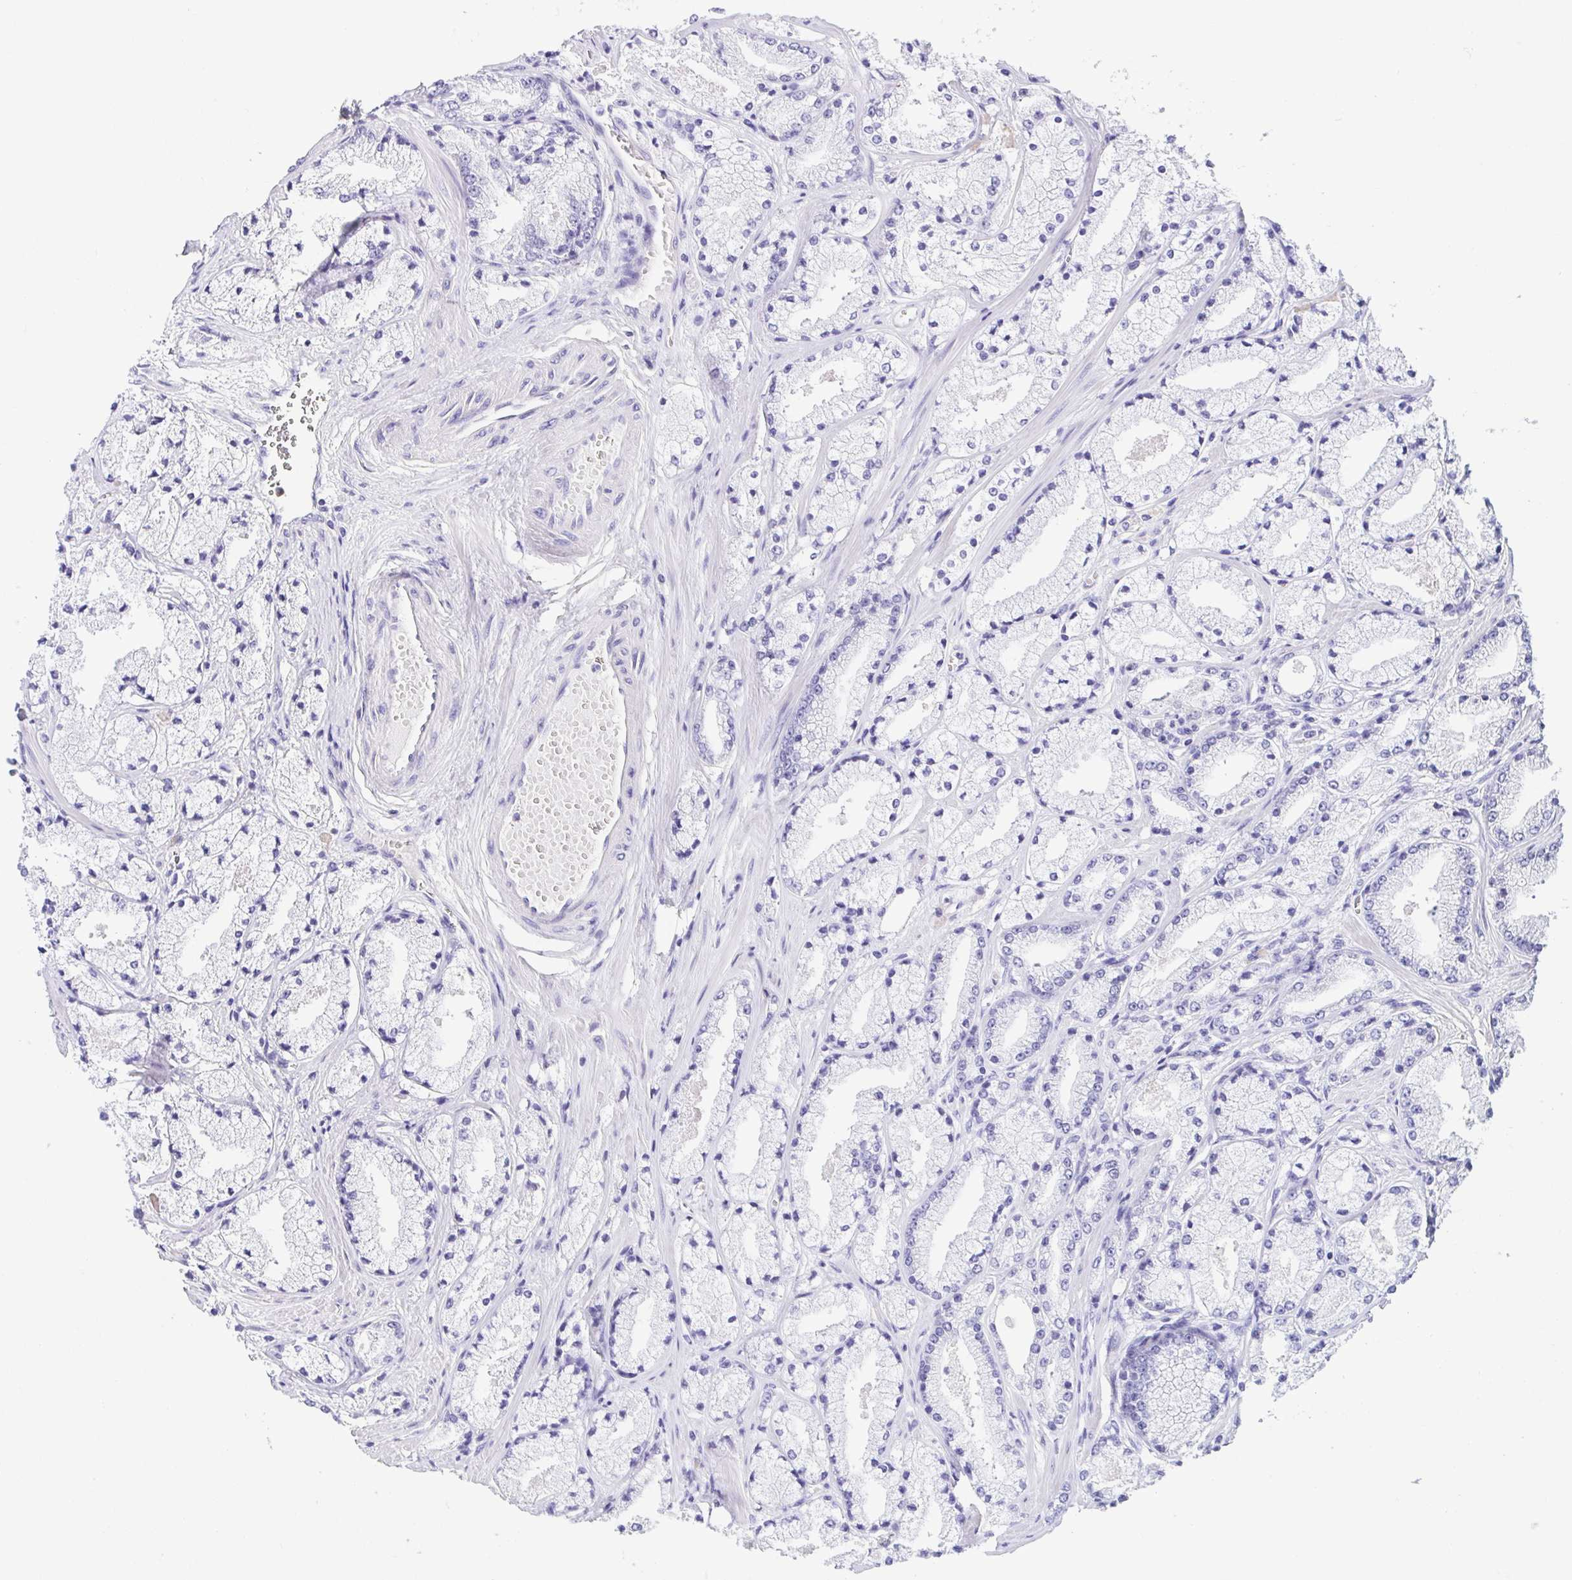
{"staining": {"intensity": "negative", "quantity": "none", "location": "none"}, "tissue": "prostate cancer", "cell_type": "Tumor cells", "image_type": "cancer", "snomed": [{"axis": "morphology", "description": "Adenocarcinoma, High grade"}, {"axis": "topography", "description": "Prostate"}], "caption": "The IHC micrograph has no significant expression in tumor cells of high-grade adenocarcinoma (prostate) tissue.", "gene": "ARPP21", "patient": {"sex": "male", "age": 63}}